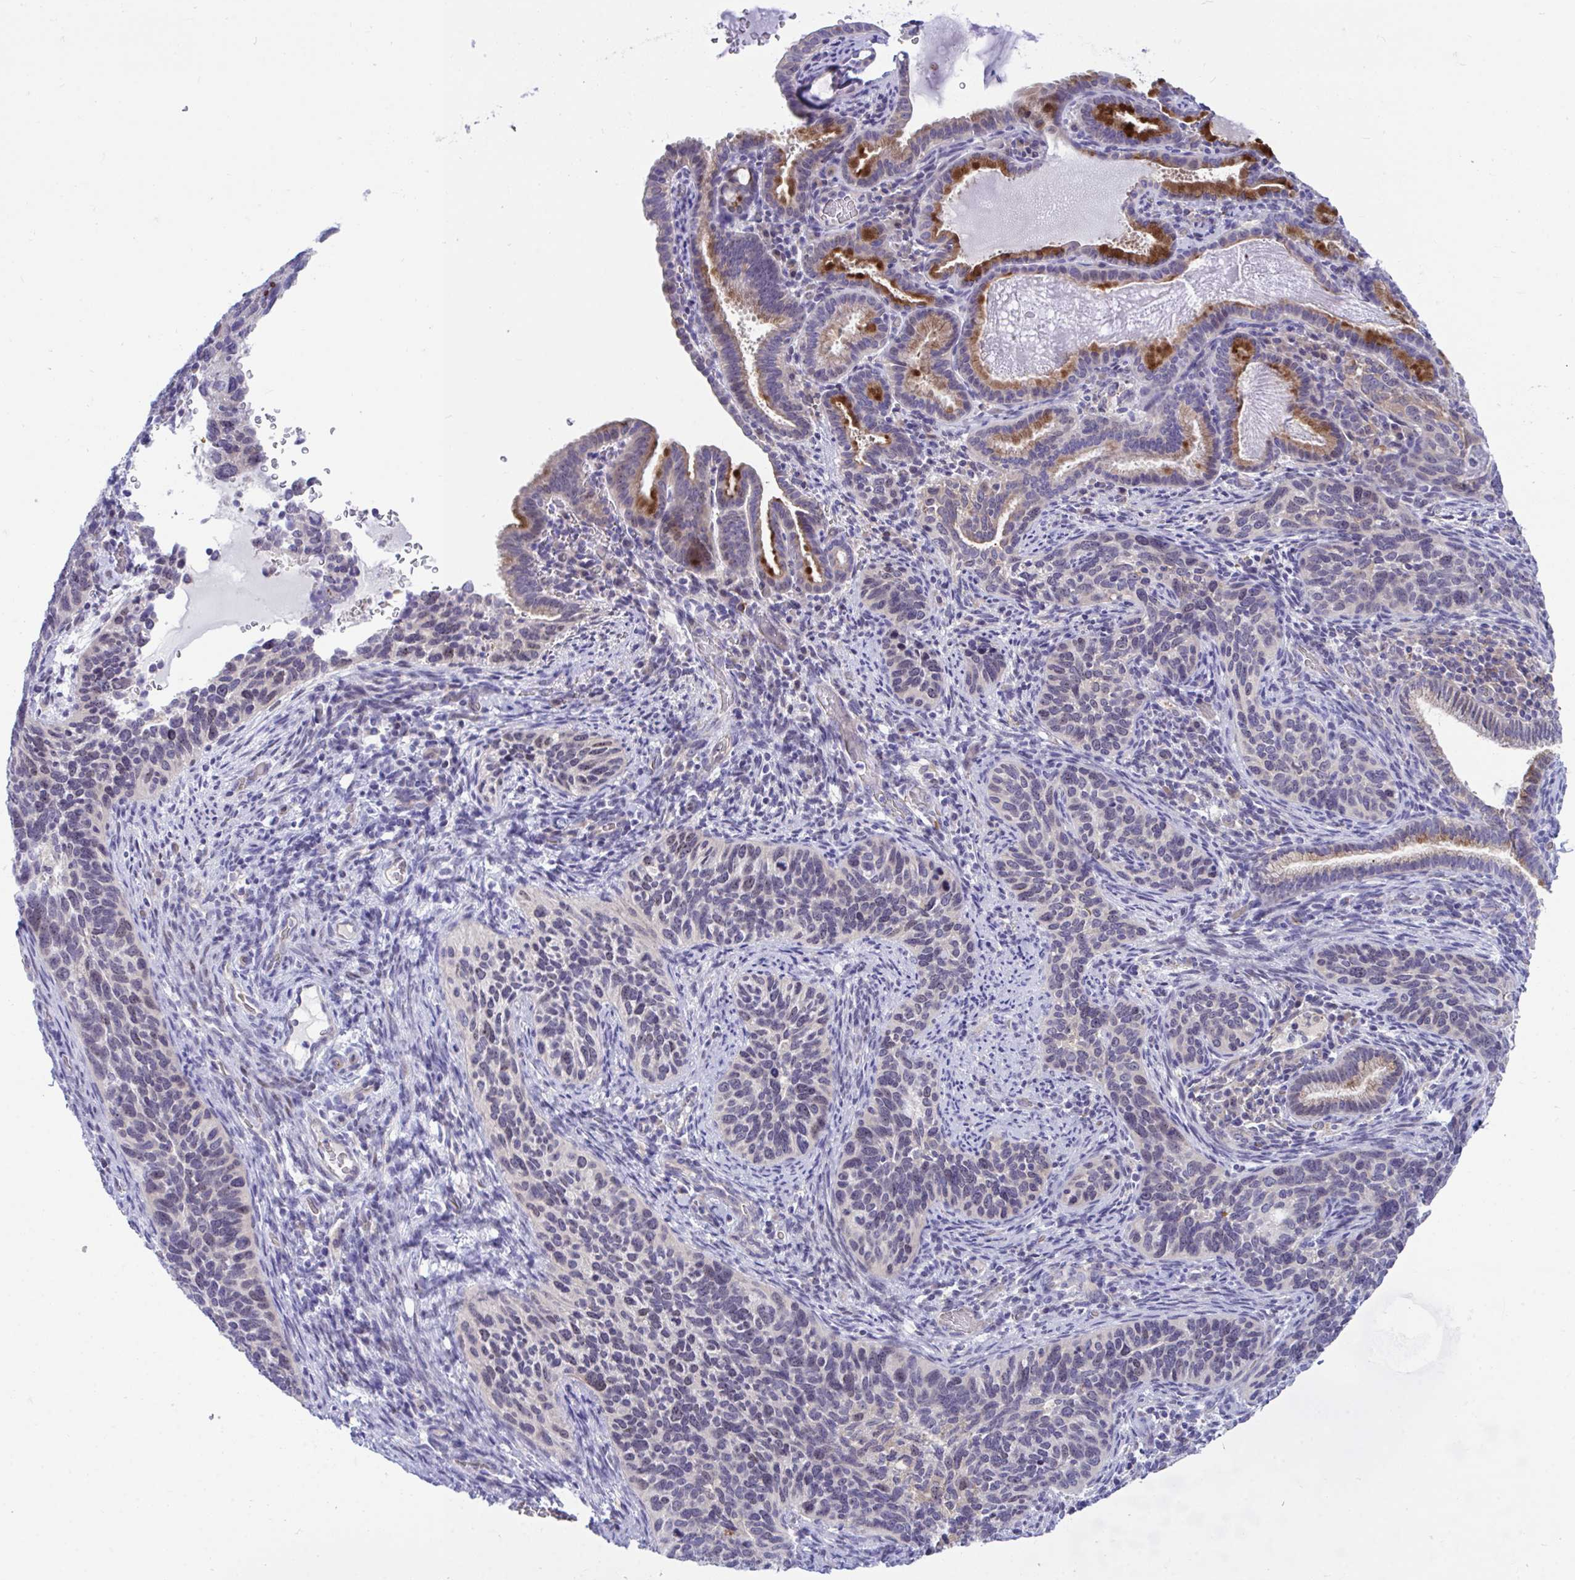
{"staining": {"intensity": "weak", "quantity": "<25%", "location": "nuclear"}, "tissue": "cervical cancer", "cell_type": "Tumor cells", "image_type": "cancer", "snomed": [{"axis": "morphology", "description": "Squamous cell carcinoma, NOS"}, {"axis": "topography", "description": "Cervix"}], "caption": "Immunohistochemistry (IHC) micrograph of cervical cancer stained for a protein (brown), which shows no expression in tumor cells.", "gene": "CENPQ", "patient": {"sex": "female", "age": 51}}